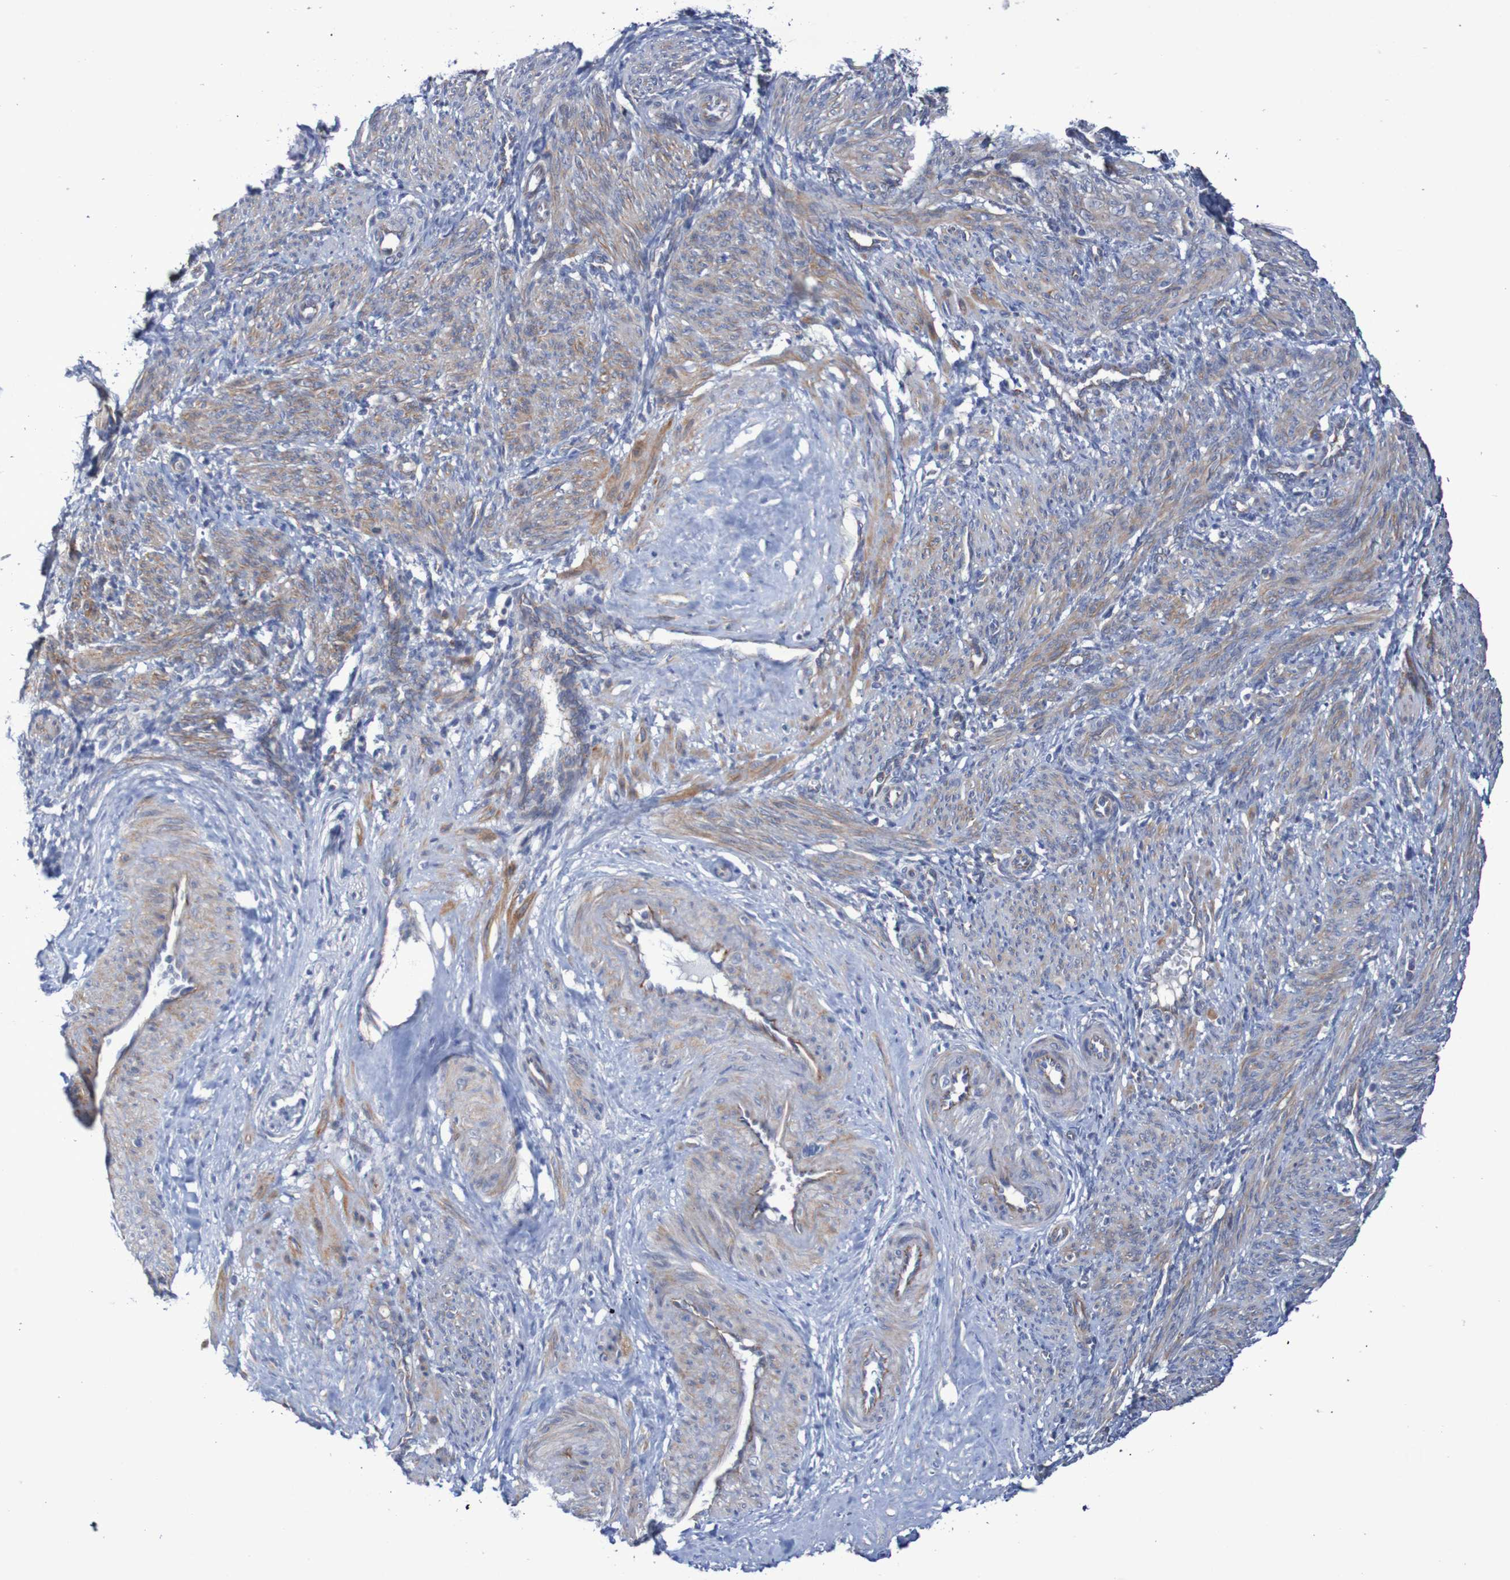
{"staining": {"intensity": "moderate", "quantity": ">75%", "location": "cytoplasmic/membranous"}, "tissue": "smooth muscle", "cell_type": "Smooth muscle cells", "image_type": "normal", "snomed": [{"axis": "morphology", "description": "Normal tissue, NOS"}, {"axis": "topography", "description": "Endometrium"}], "caption": "A brown stain shows moderate cytoplasmic/membranous expression of a protein in smooth muscle cells of benign human smooth muscle. (DAB (3,3'-diaminobenzidine) IHC, brown staining for protein, blue staining for nuclei).", "gene": "NECTIN2", "patient": {"sex": "female", "age": 33}}